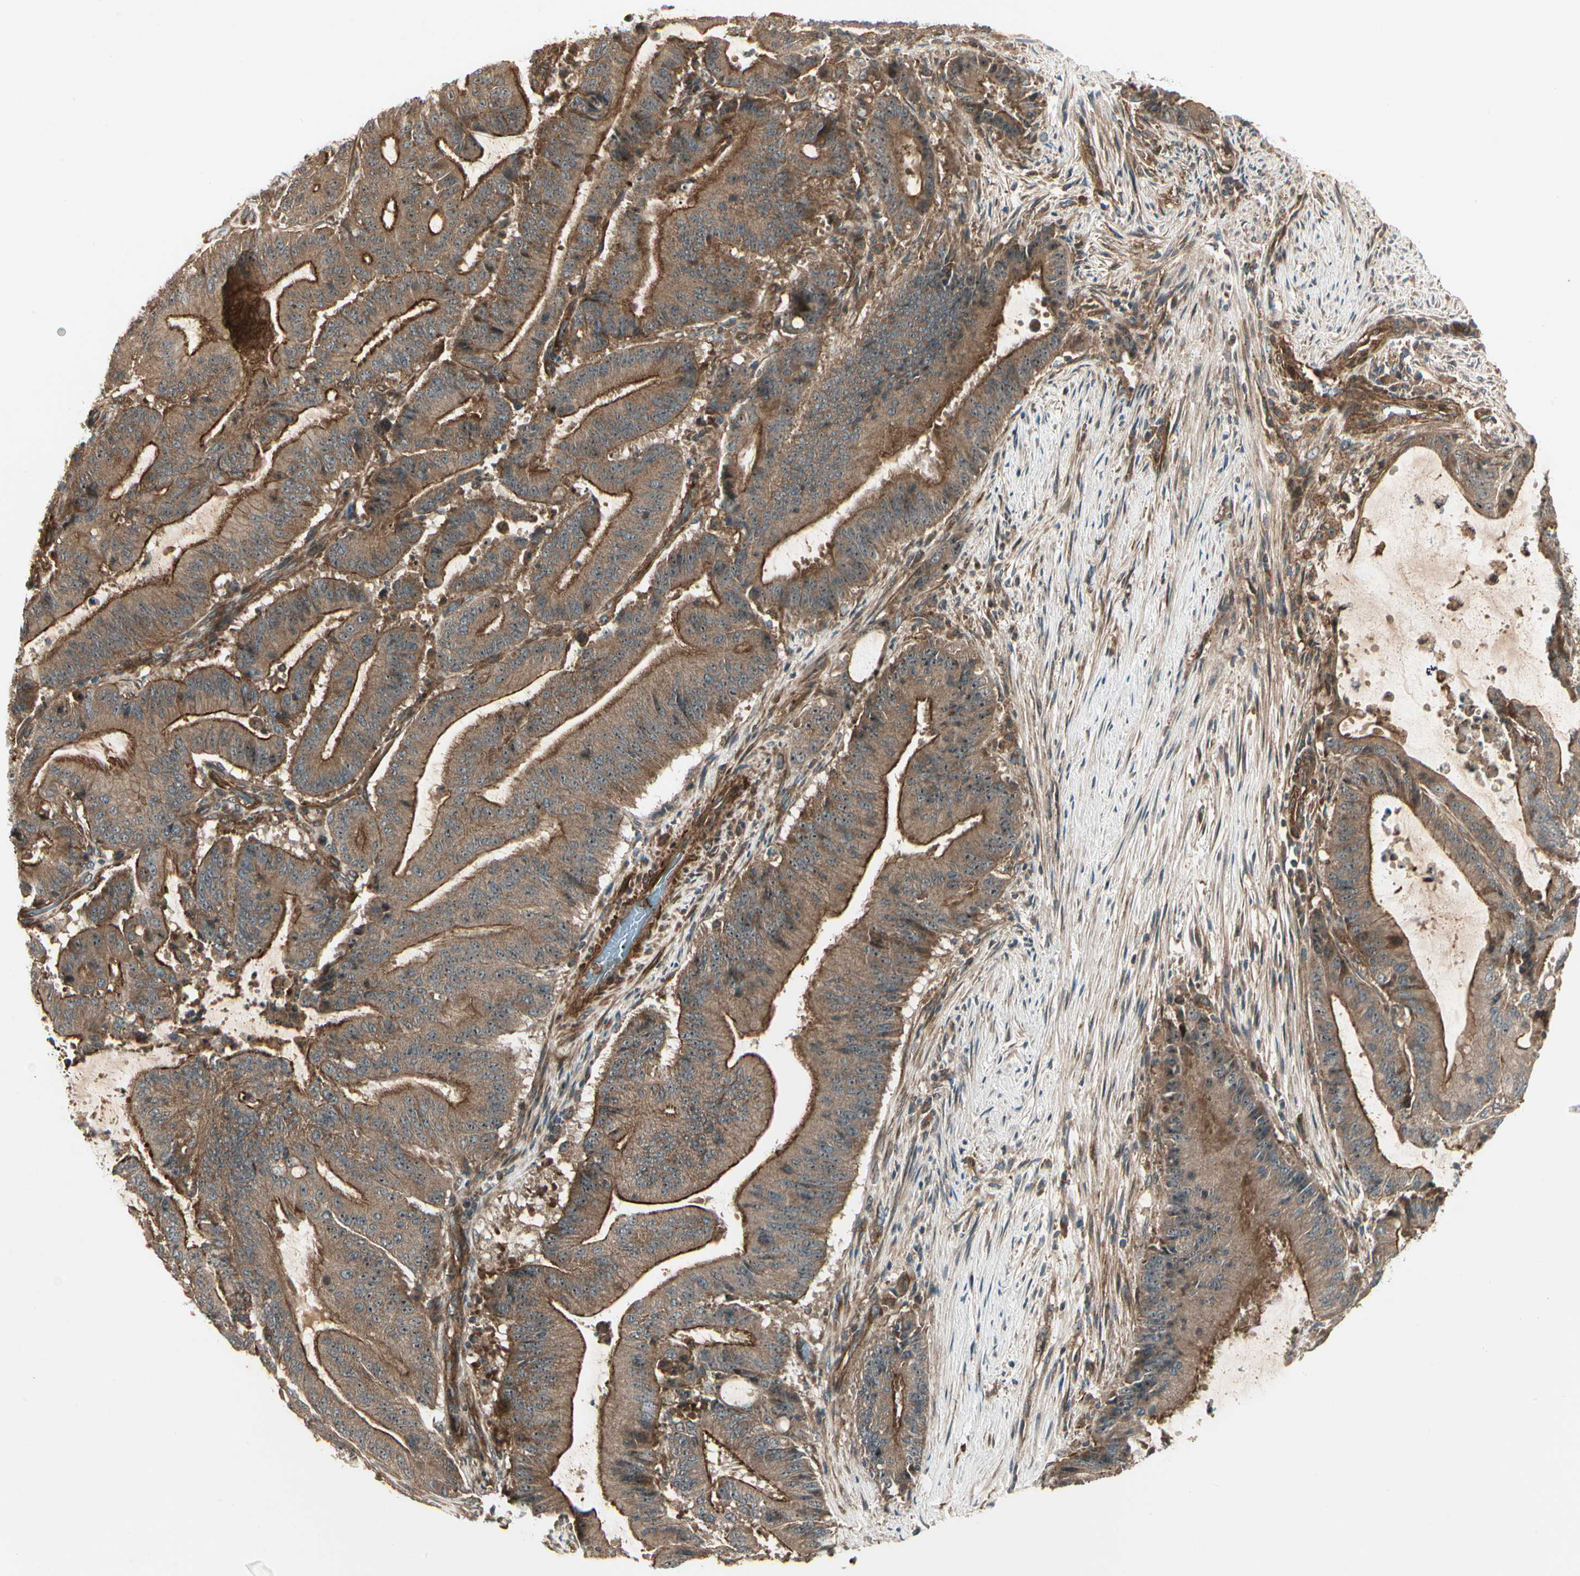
{"staining": {"intensity": "strong", "quantity": ">75%", "location": "cytoplasmic/membranous"}, "tissue": "liver cancer", "cell_type": "Tumor cells", "image_type": "cancer", "snomed": [{"axis": "morphology", "description": "Cholangiocarcinoma"}, {"axis": "topography", "description": "Liver"}], "caption": "An image showing strong cytoplasmic/membranous expression in about >75% of tumor cells in liver cancer, as visualized by brown immunohistochemical staining.", "gene": "FKBP15", "patient": {"sex": "female", "age": 73}}